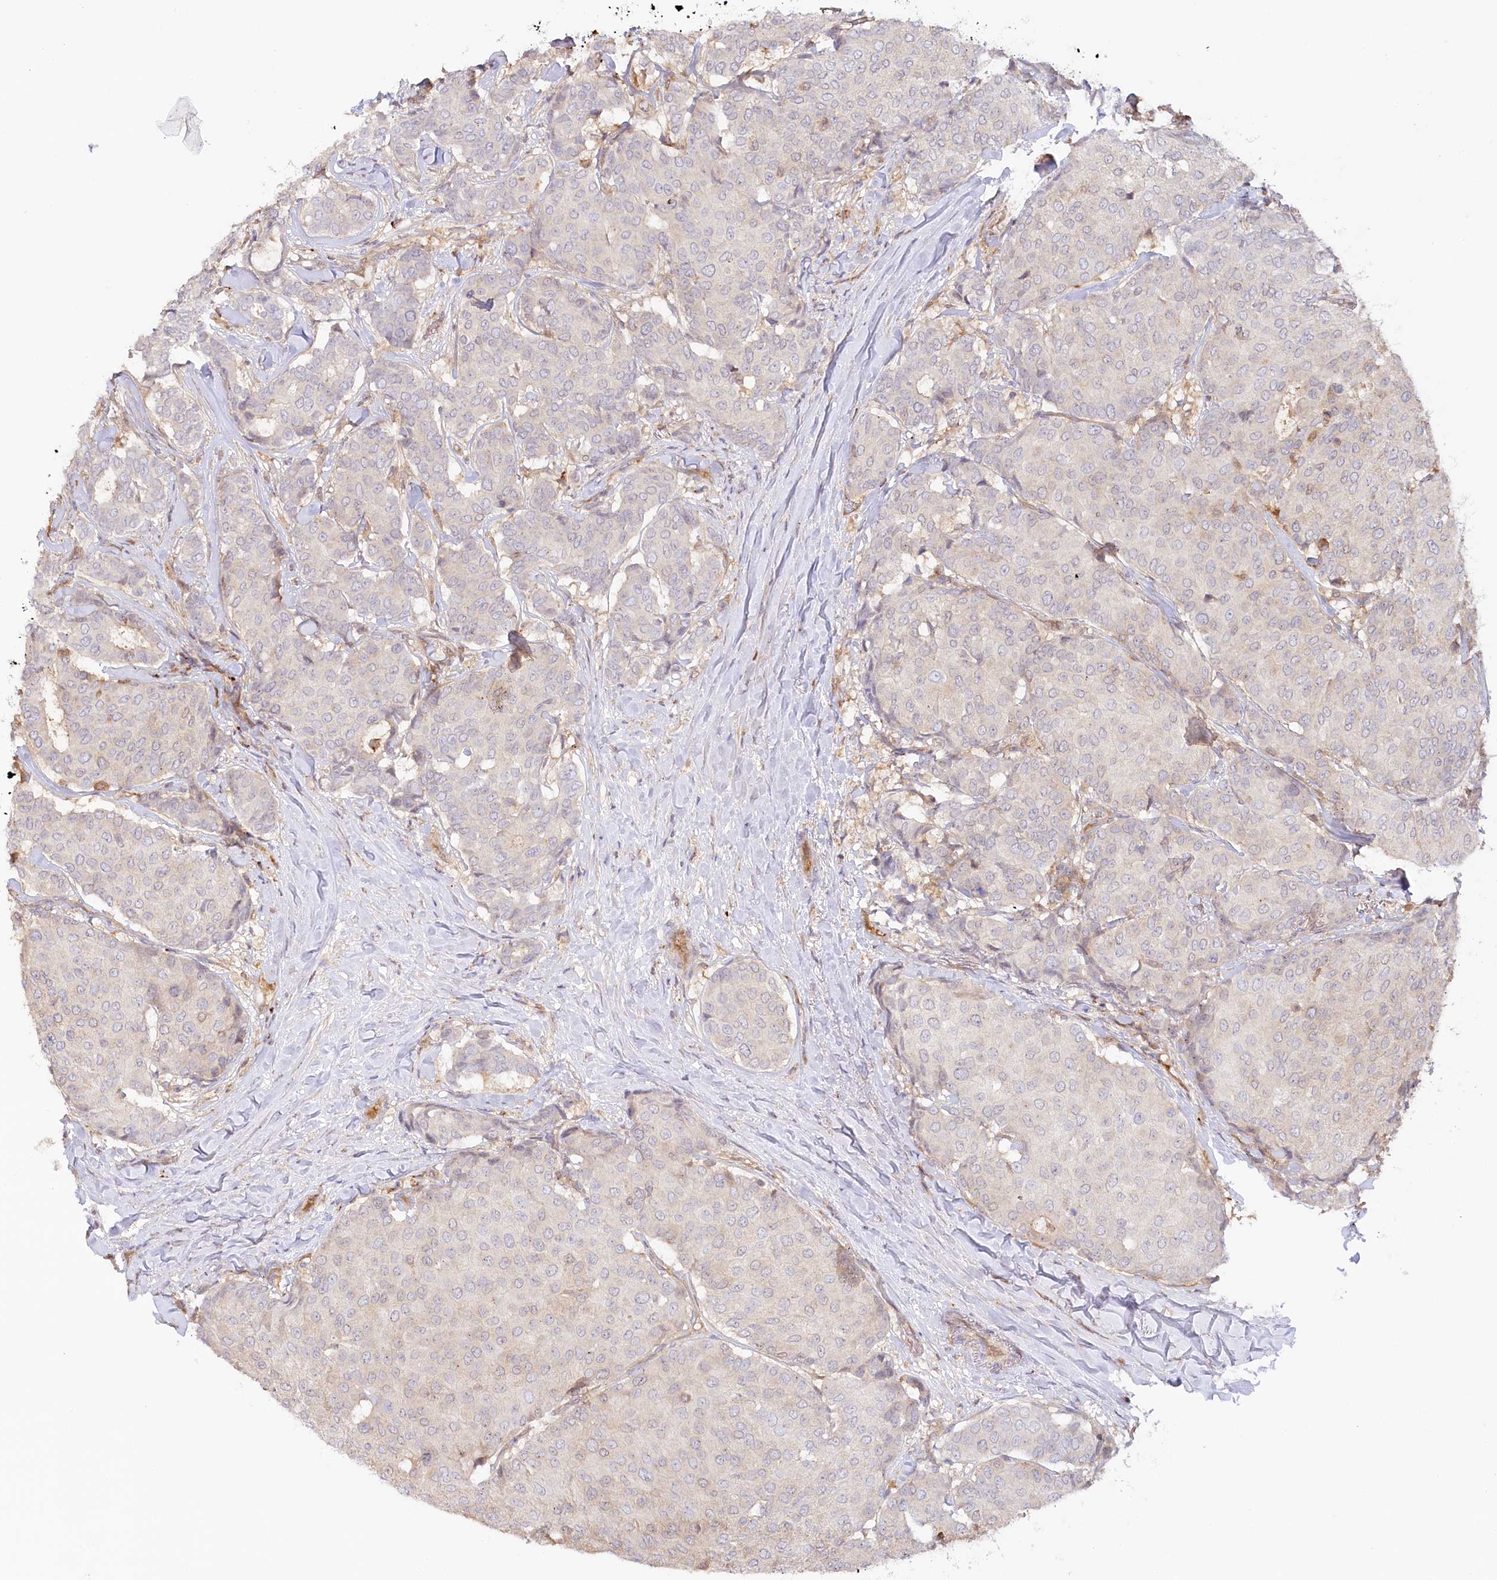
{"staining": {"intensity": "negative", "quantity": "none", "location": "none"}, "tissue": "breast cancer", "cell_type": "Tumor cells", "image_type": "cancer", "snomed": [{"axis": "morphology", "description": "Duct carcinoma"}, {"axis": "topography", "description": "Breast"}], "caption": "Tumor cells show no significant staining in breast cancer. (Stains: DAB immunohistochemistry with hematoxylin counter stain, Microscopy: brightfield microscopy at high magnification).", "gene": "GBE1", "patient": {"sex": "female", "age": 75}}